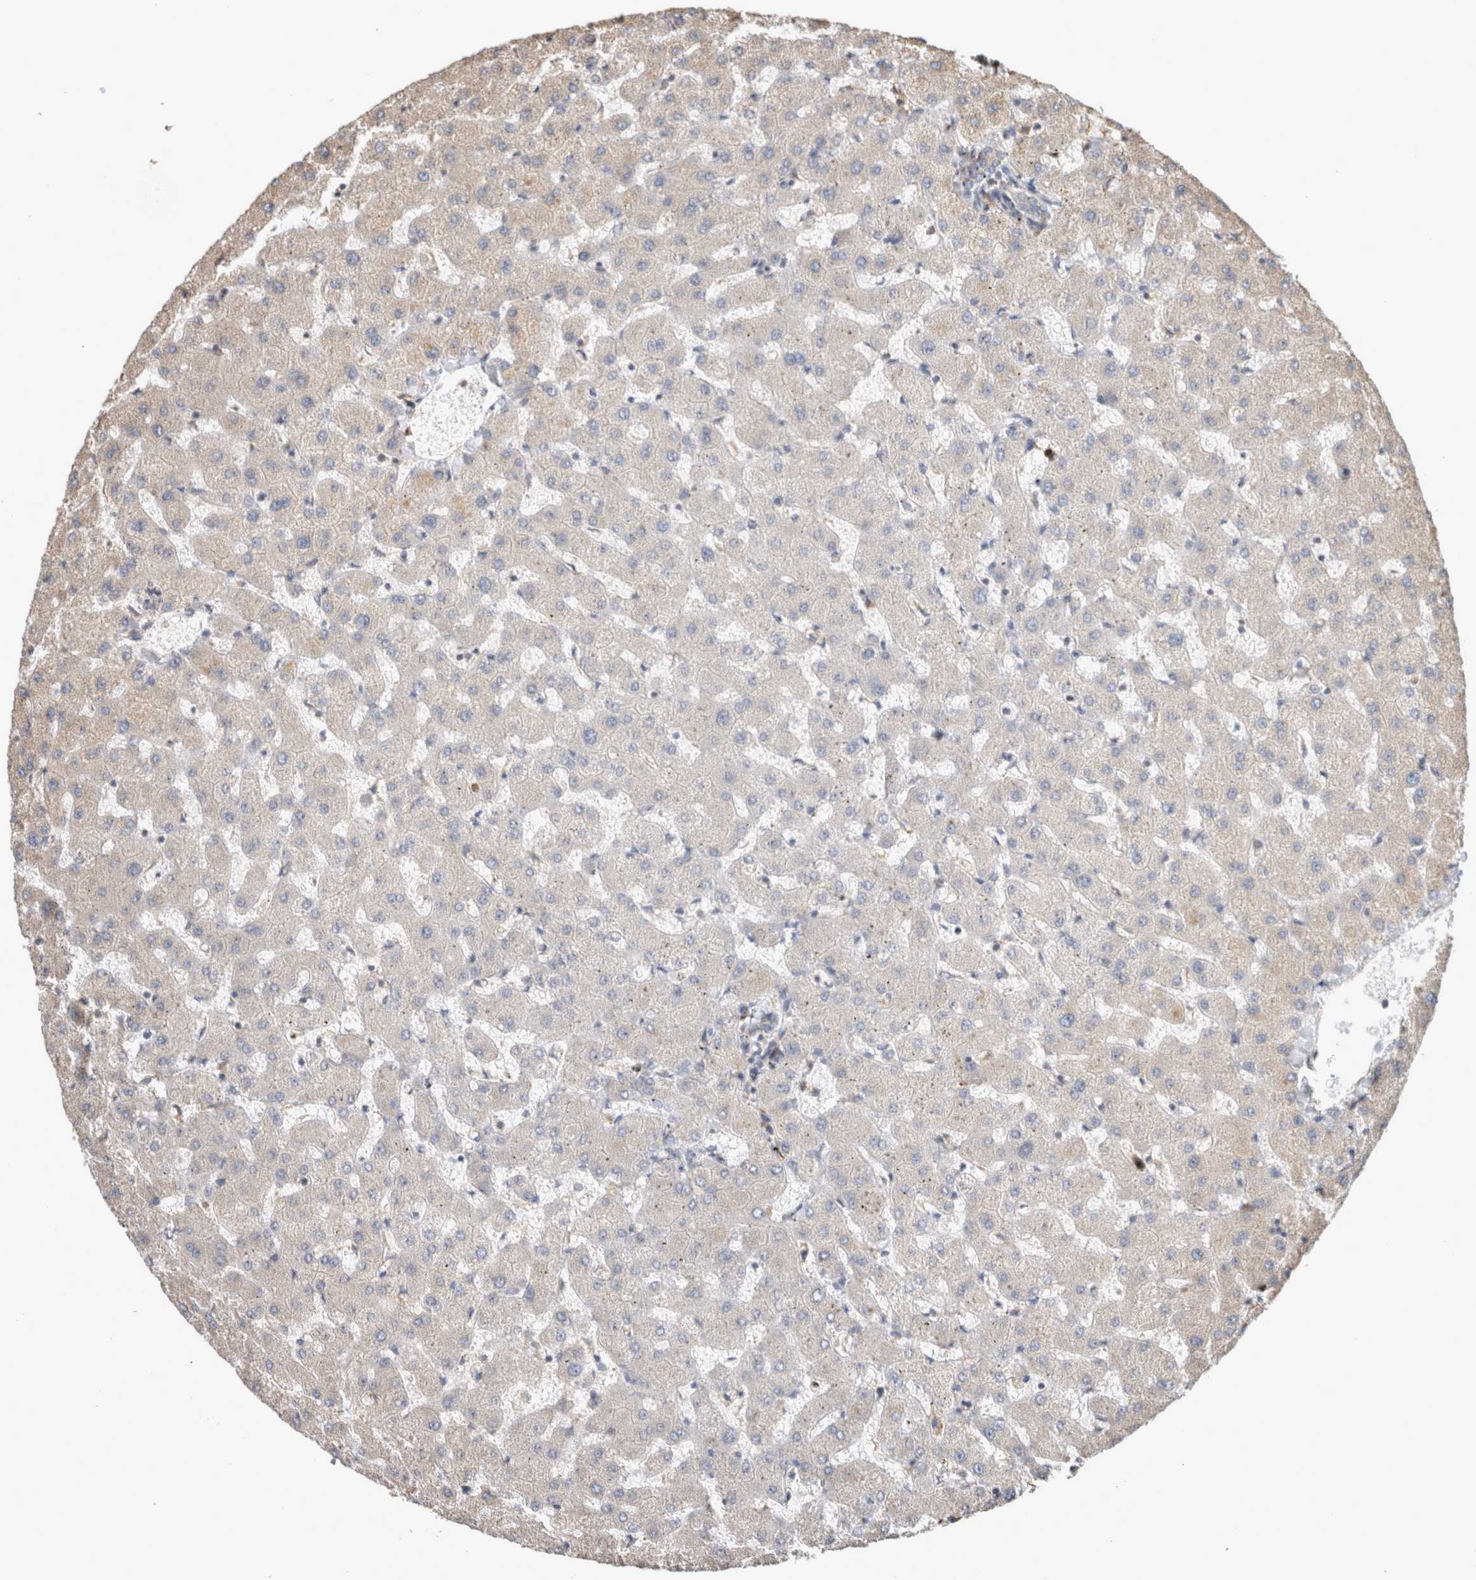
{"staining": {"intensity": "weak", "quantity": "25%-75%", "location": "none"}, "tissue": "liver", "cell_type": "Cholangiocytes", "image_type": "normal", "snomed": [{"axis": "morphology", "description": "Normal tissue, NOS"}, {"axis": "topography", "description": "Liver"}], "caption": "Immunohistochemical staining of benign liver displays 25%-75% levels of weak None protein staining in approximately 25%-75% of cholangiocytes.", "gene": "CLIP1", "patient": {"sex": "female", "age": 63}}